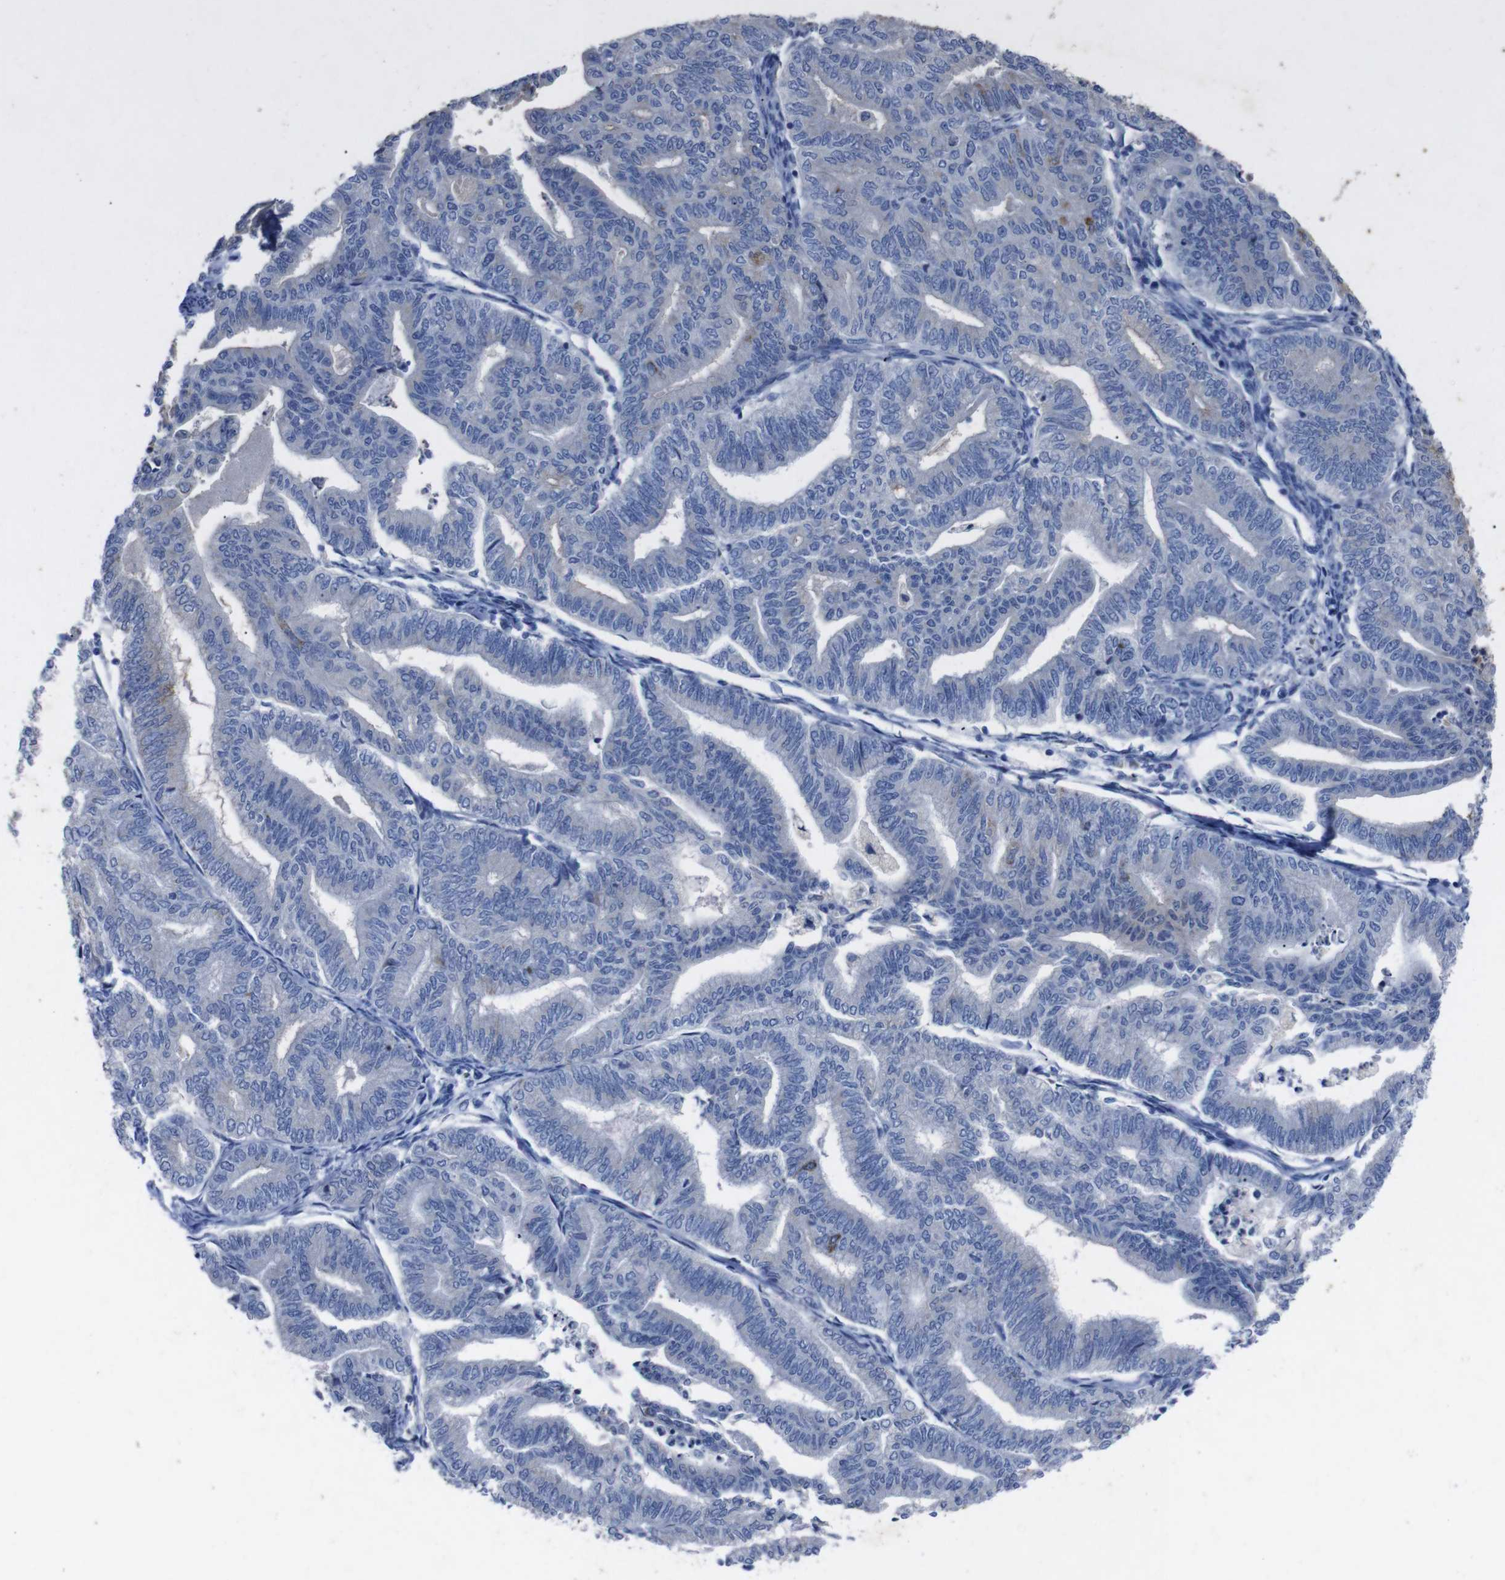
{"staining": {"intensity": "negative", "quantity": "none", "location": "none"}, "tissue": "endometrial cancer", "cell_type": "Tumor cells", "image_type": "cancer", "snomed": [{"axis": "morphology", "description": "Adenocarcinoma, NOS"}, {"axis": "topography", "description": "Endometrium"}], "caption": "Tumor cells show no significant expression in endometrial adenocarcinoma.", "gene": "GJB2", "patient": {"sex": "female", "age": 79}}